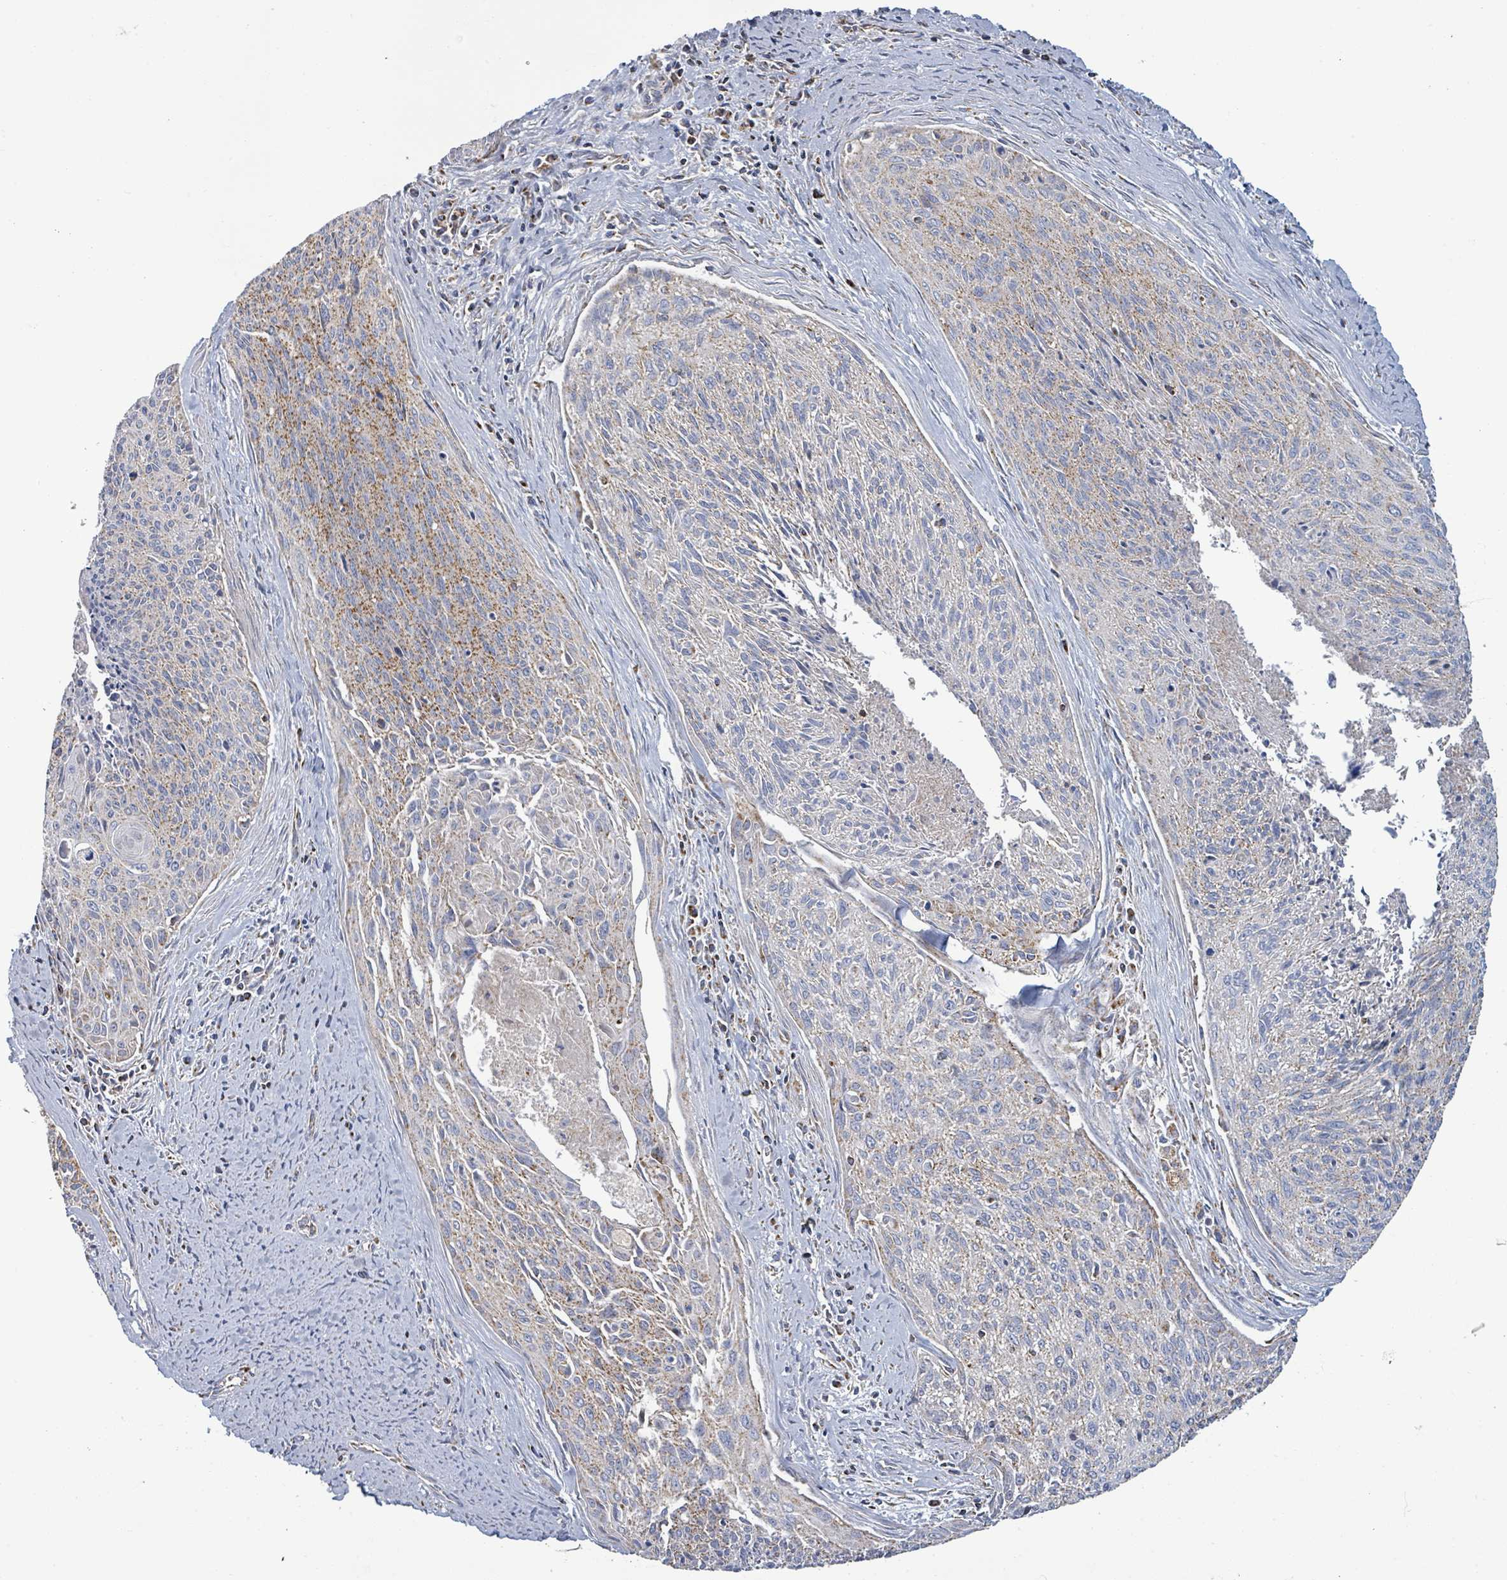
{"staining": {"intensity": "moderate", "quantity": "25%-75%", "location": "cytoplasmic/membranous"}, "tissue": "cervical cancer", "cell_type": "Tumor cells", "image_type": "cancer", "snomed": [{"axis": "morphology", "description": "Squamous cell carcinoma, NOS"}, {"axis": "topography", "description": "Cervix"}], "caption": "Immunohistochemistry (IHC) of human cervical cancer shows medium levels of moderate cytoplasmic/membranous positivity in about 25%-75% of tumor cells.", "gene": "SUCLG2", "patient": {"sex": "female", "age": 55}}